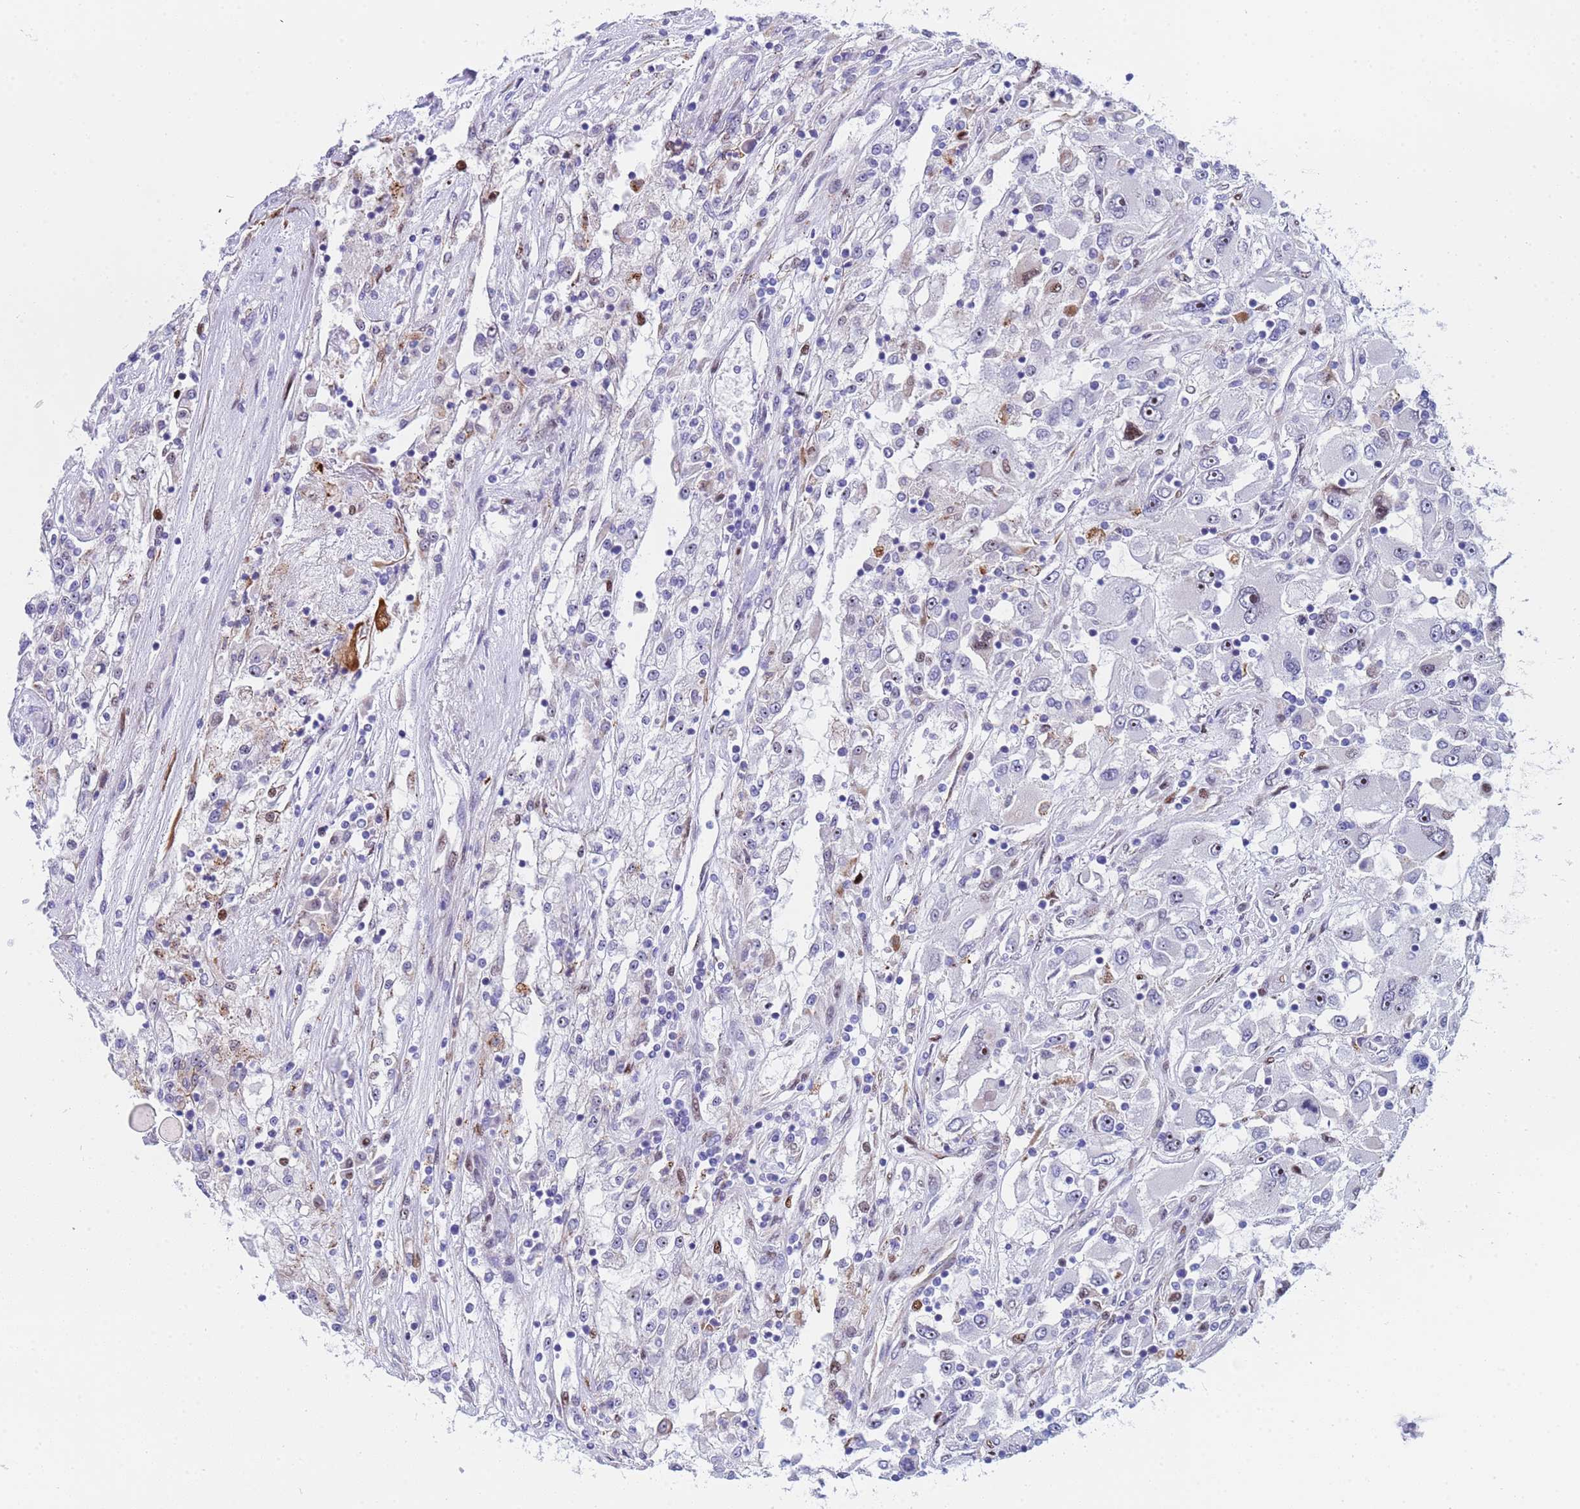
{"staining": {"intensity": "negative", "quantity": "none", "location": "none"}, "tissue": "renal cancer", "cell_type": "Tumor cells", "image_type": "cancer", "snomed": [{"axis": "morphology", "description": "Adenocarcinoma, NOS"}, {"axis": "topography", "description": "Kidney"}], "caption": "Renal cancer (adenocarcinoma) was stained to show a protein in brown. There is no significant staining in tumor cells.", "gene": "POP5", "patient": {"sex": "female", "age": 52}}